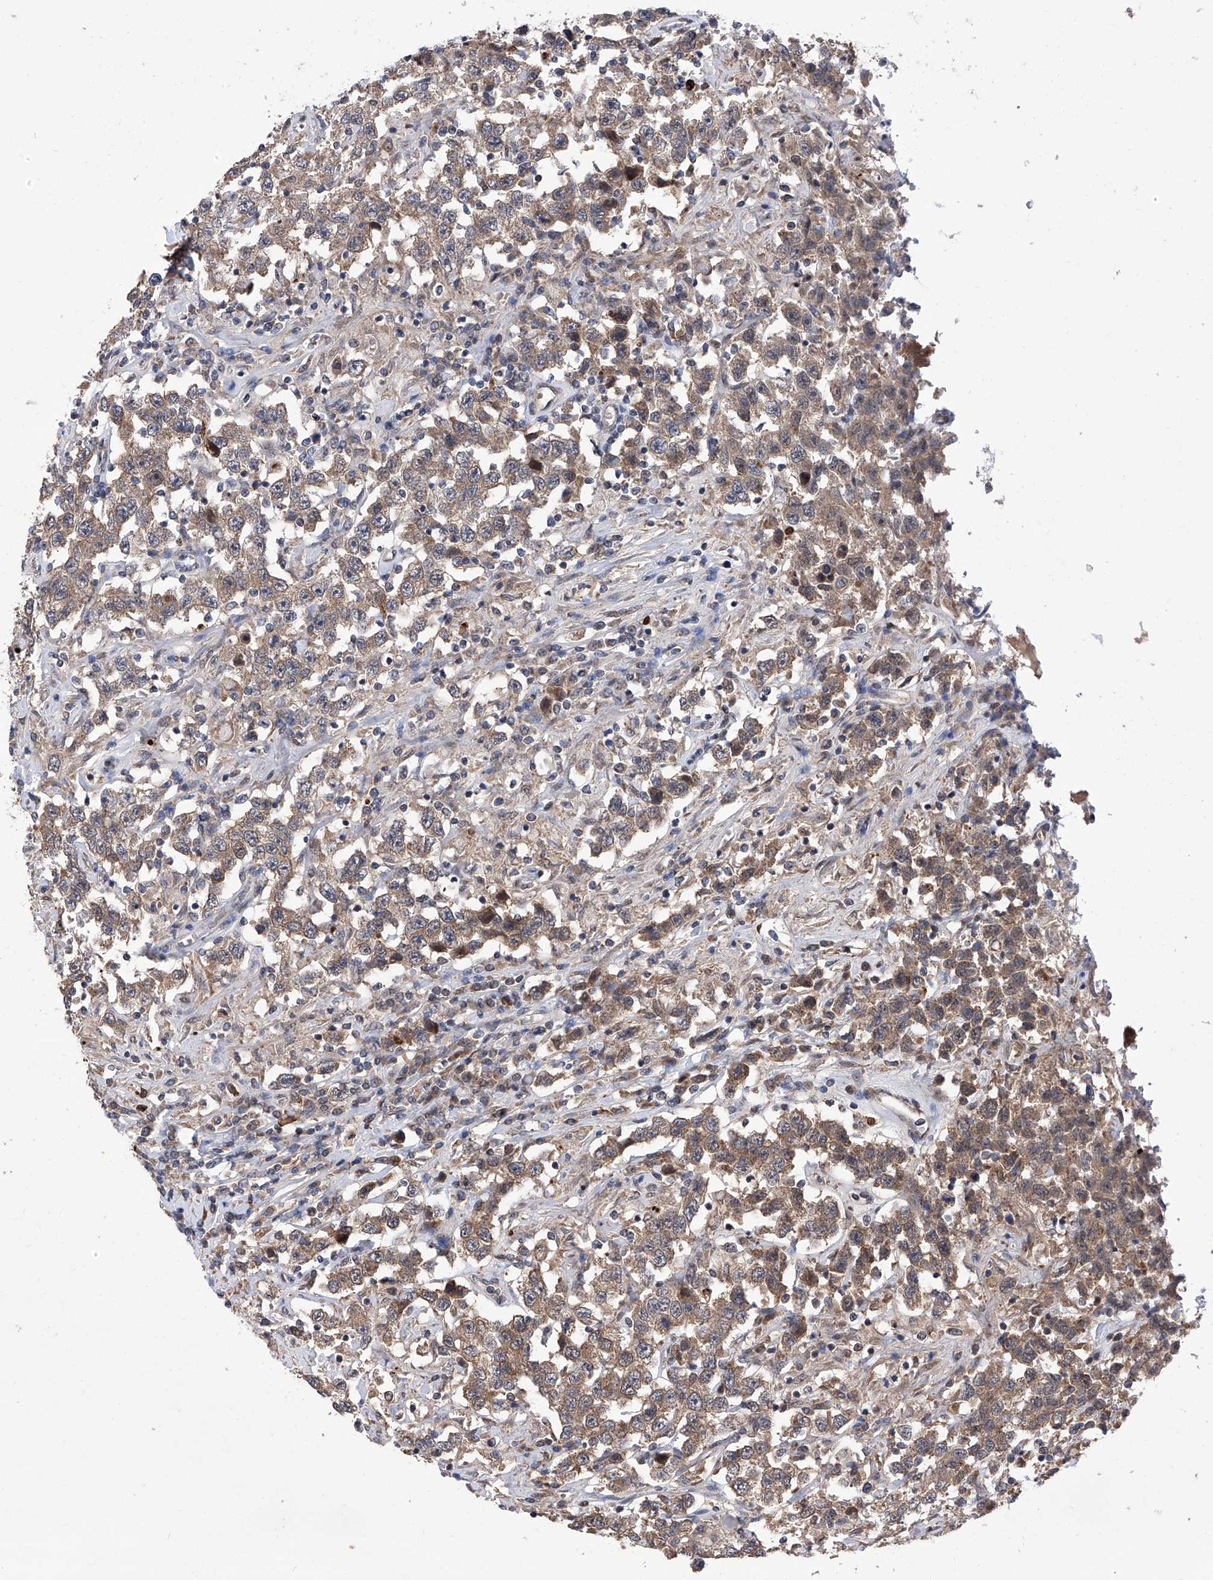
{"staining": {"intensity": "weak", "quantity": ">75%", "location": "cytoplasmic/membranous"}, "tissue": "testis cancer", "cell_type": "Tumor cells", "image_type": "cancer", "snomed": [{"axis": "morphology", "description": "Seminoma, NOS"}, {"axis": "topography", "description": "Testis"}], "caption": "Immunohistochemical staining of human testis cancer reveals low levels of weak cytoplasmic/membranous protein expression in about >75% of tumor cells.", "gene": "USP45", "patient": {"sex": "male", "age": 41}}